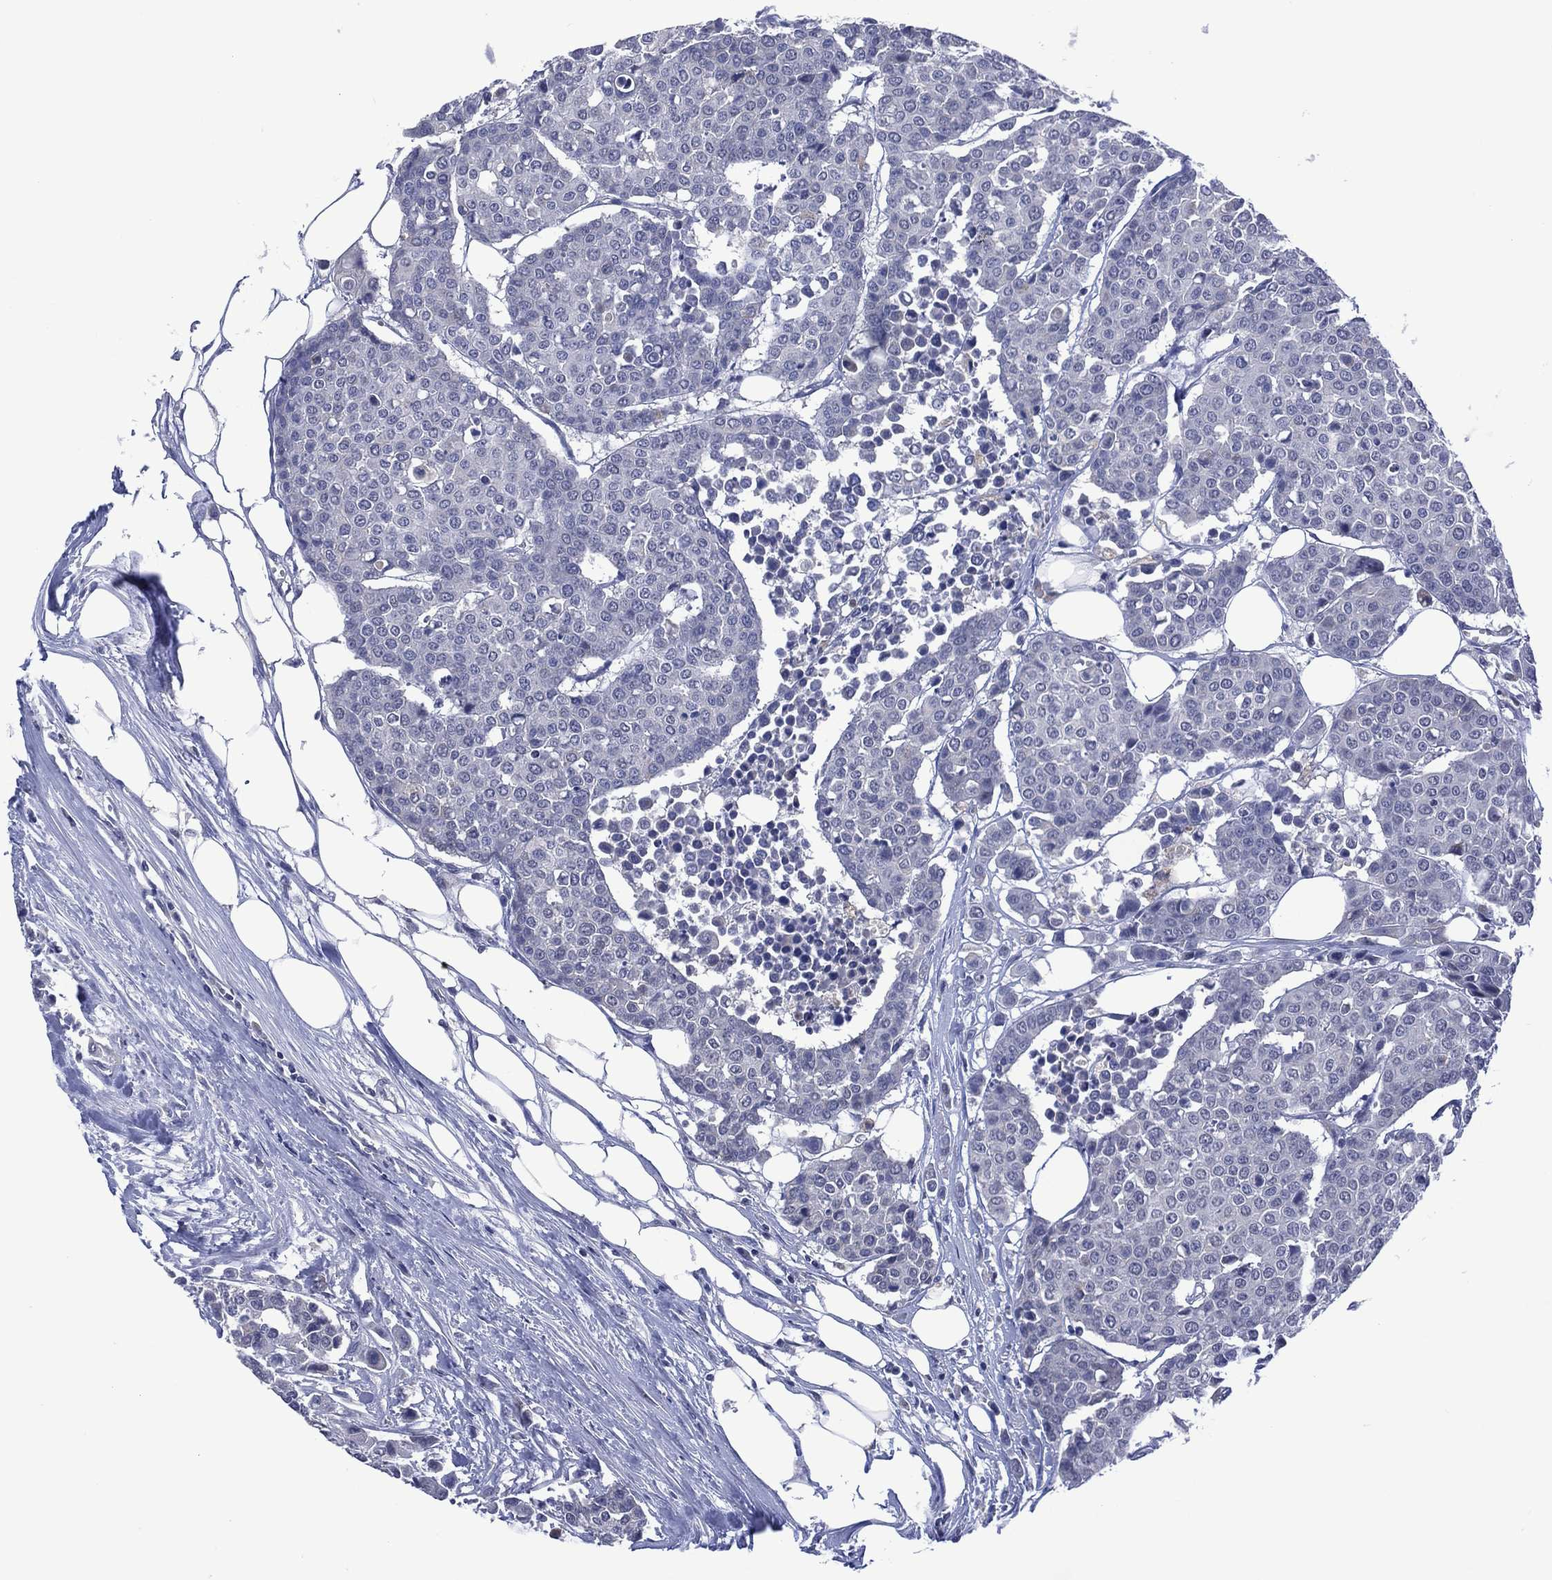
{"staining": {"intensity": "negative", "quantity": "none", "location": "none"}, "tissue": "carcinoid", "cell_type": "Tumor cells", "image_type": "cancer", "snomed": [{"axis": "morphology", "description": "Carcinoid, malignant, NOS"}, {"axis": "topography", "description": "Colon"}], "caption": "Tumor cells are negative for brown protein staining in carcinoid.", "gene": "ASB10", "patient": {"sex": "male", "age": 81}}